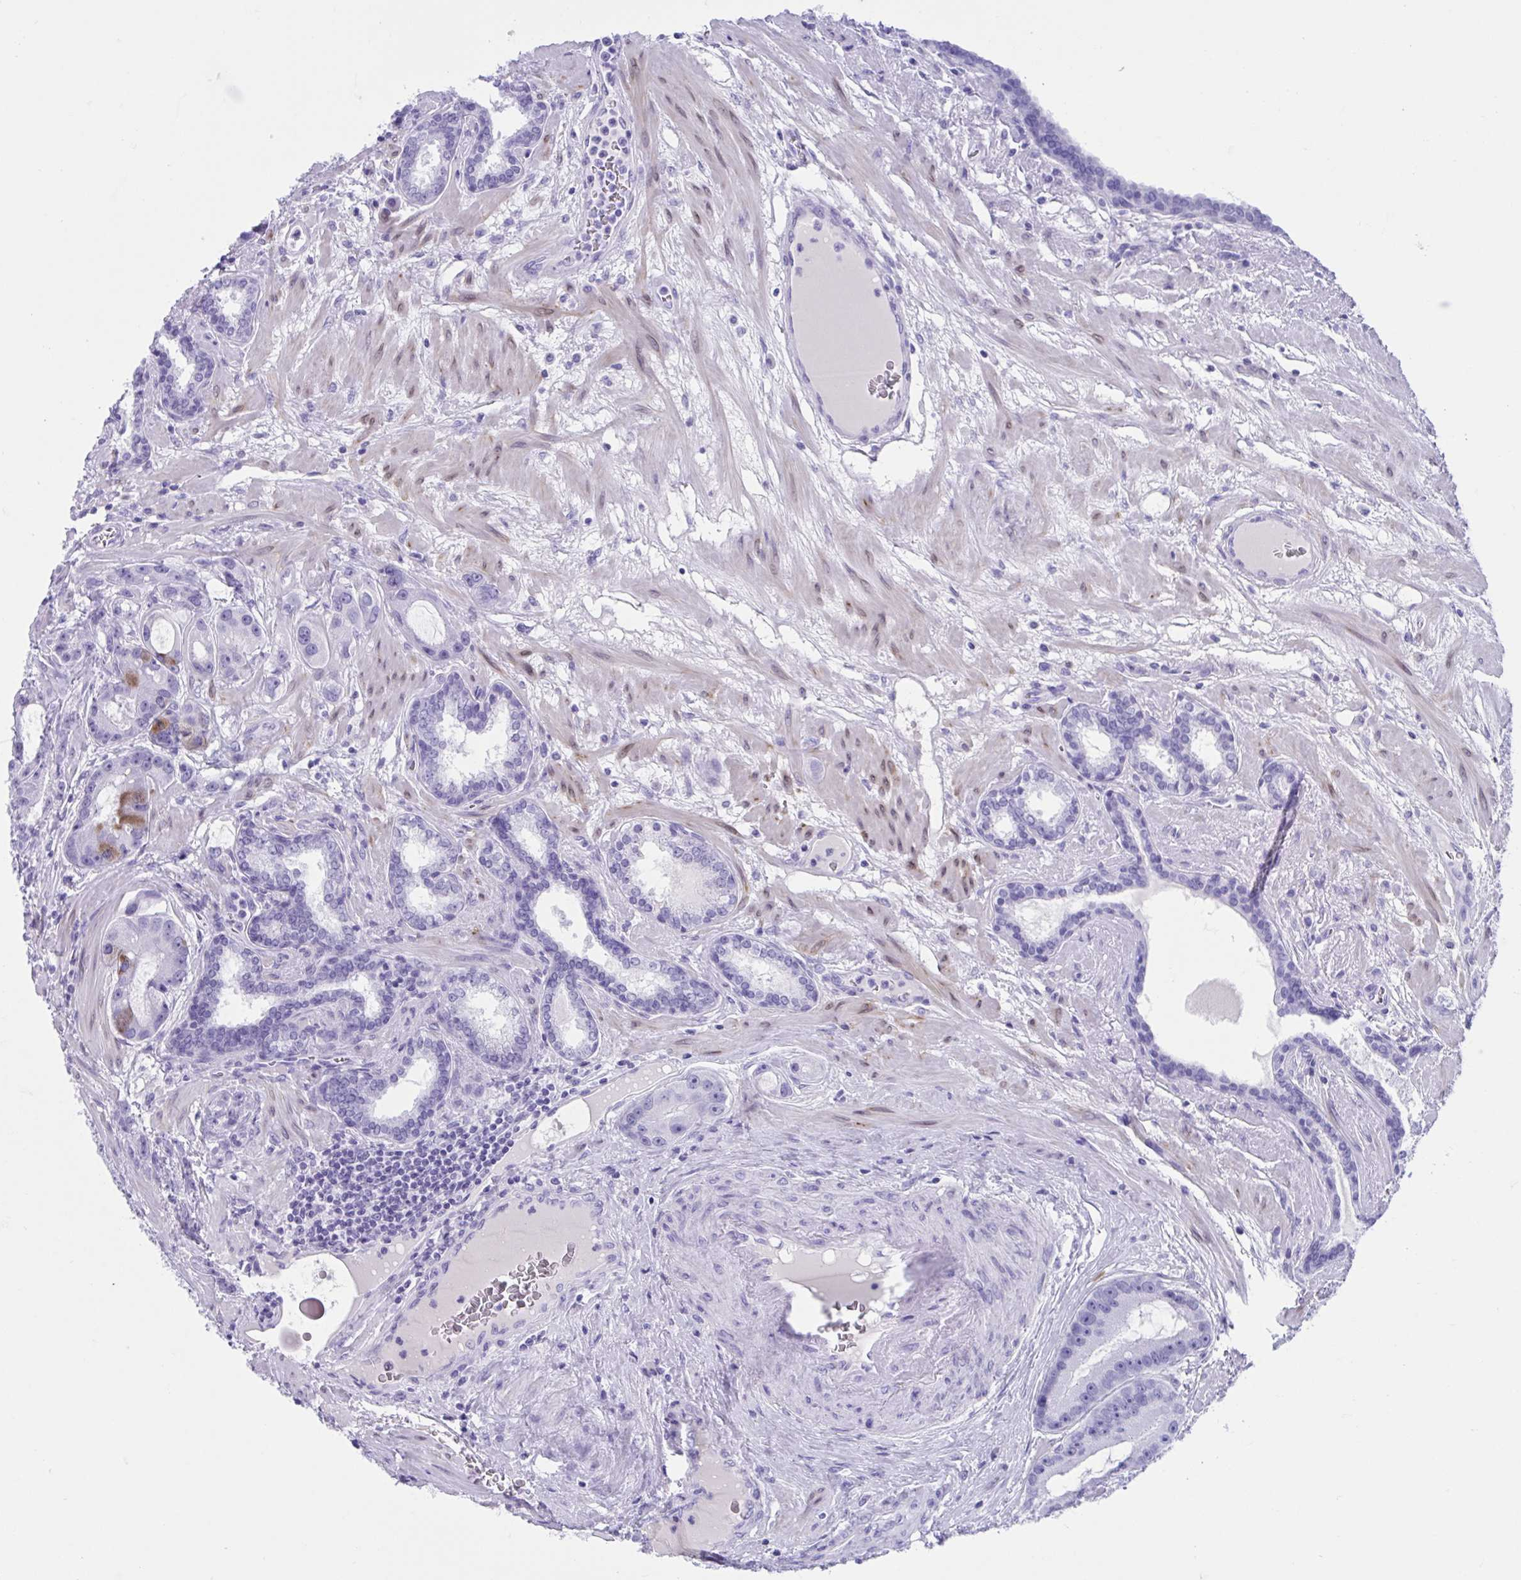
{"staining": {"intensity": "negative", "quantity": "none", "location": "none"}, "tissue": "prostate cancer", "cell_type": "Tumor cells", "image_type": "cancer", "snomed": [{"axis": "morphology", "description": "Adenocarcinoma, High grade"}, {"axis": "topography", "description": "Prostate"}], "caption": "Immunohistochemical staining of human prostate adenocarcinoma (high-grade) displays no significant positivity in tumor cells.", "gene": "TMEM35A", "patient": {"sex": "male", "age": 65}}